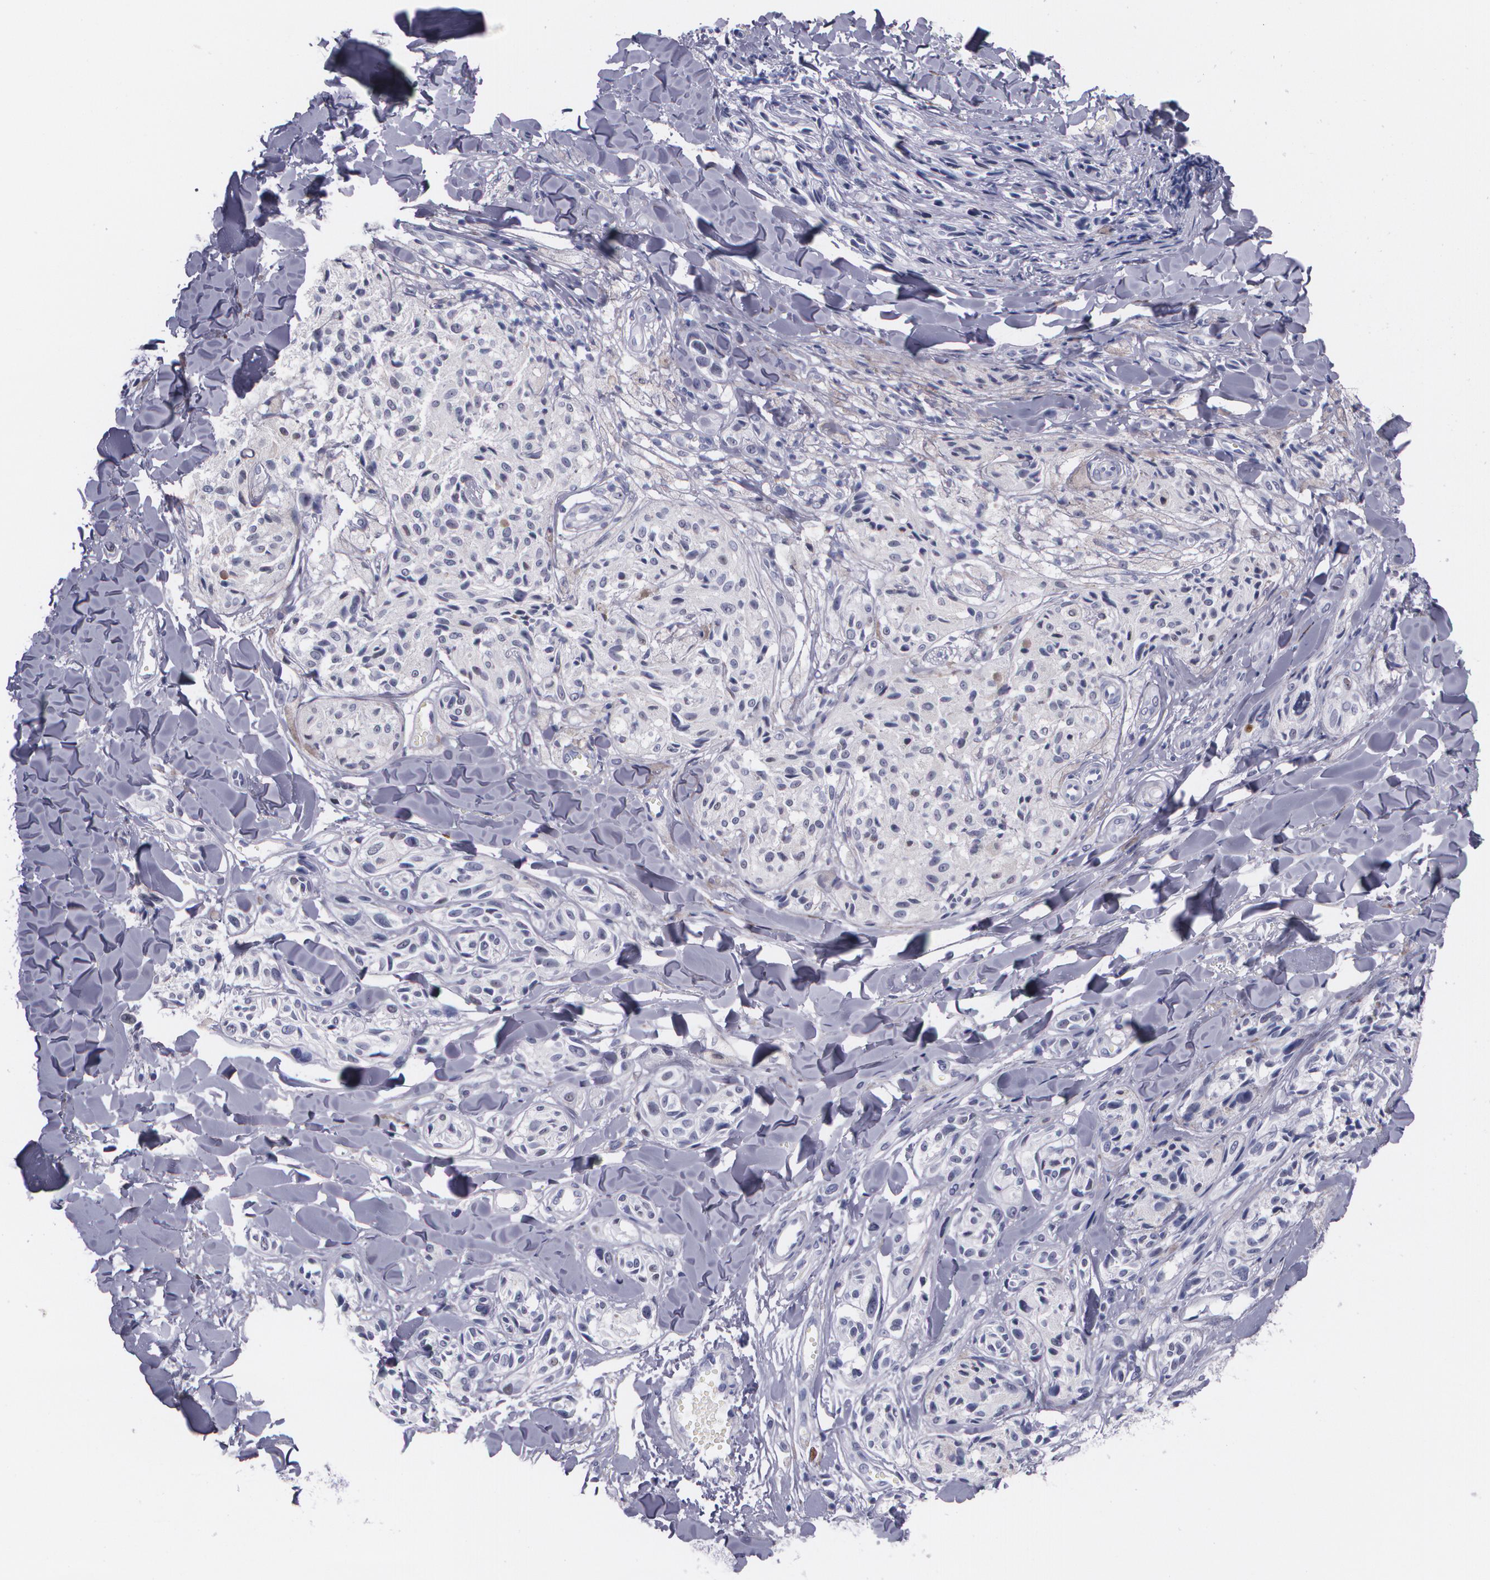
{"staining": {"intensity": "weak", "quantity": "<25%", "location": "nuclear"}, "tissue": "melanoma", "cell_type": "Tumor cells", "image_type": "cancer", "snomed": [{"axis": "morphology", "description": "Malignant melanoma, Metastatic site"}, {"axis": "topography", "description": "Skin"}], "caption": "Protein analysis of malignant melanoma (metastatic site) shows no significant positivity in tumor cells.", "gene": "TP53", "patient": {"sex": "female", "age": 66}}